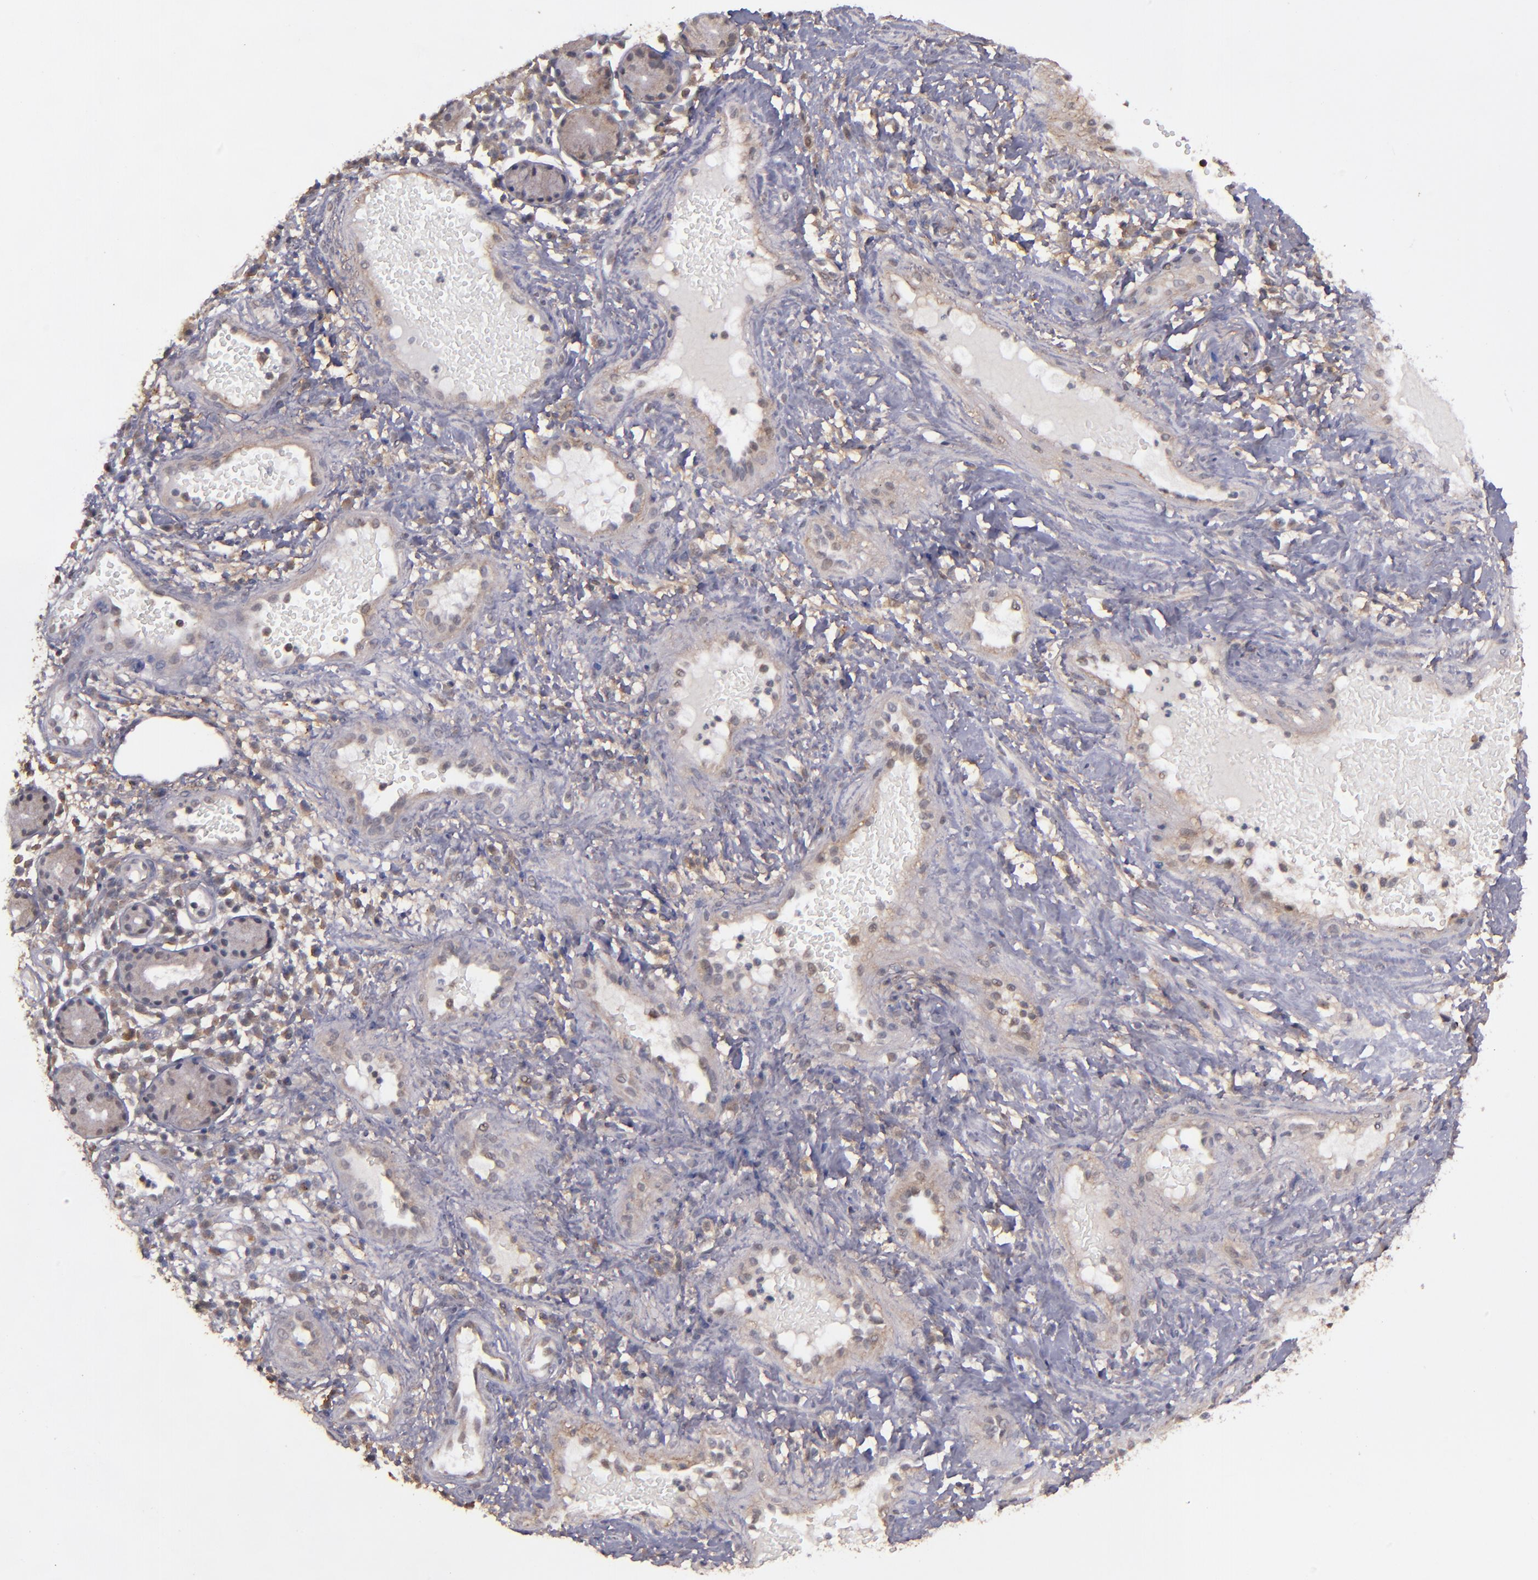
{"staining": {"intensity": "weak", "quantity": "25%-75%", "location": "cytoplasmic/membranous"}, "tissue": "nasopharynx", "cell_type": "Respiratory epithelial cells", "image_type": "normal", "snomed": [{"axis": "morphology", "description": "Normal tissue, NOS"}, {"axis": "morphology", "description": "Inflammation, NOS"}, {"axis": "morphology", "description": "Malignant melanoma, Metastatic site"}, {"axis": "topography", "description": "Nasopharynx"}], "caption": "DAB immunohistochemical staining of normal human nasopharynx displays weak cytoplasmic/membranous protein expression in approximately 25%-75% of respiratory epithelial cells. The protein of interest is stained brown, and the nuclei are stained in blue (DAB IHC with brightfield microscopy, high magnification).", "gene": "ZFYVE1", "patient": {"sex": "female", "age": 55}}